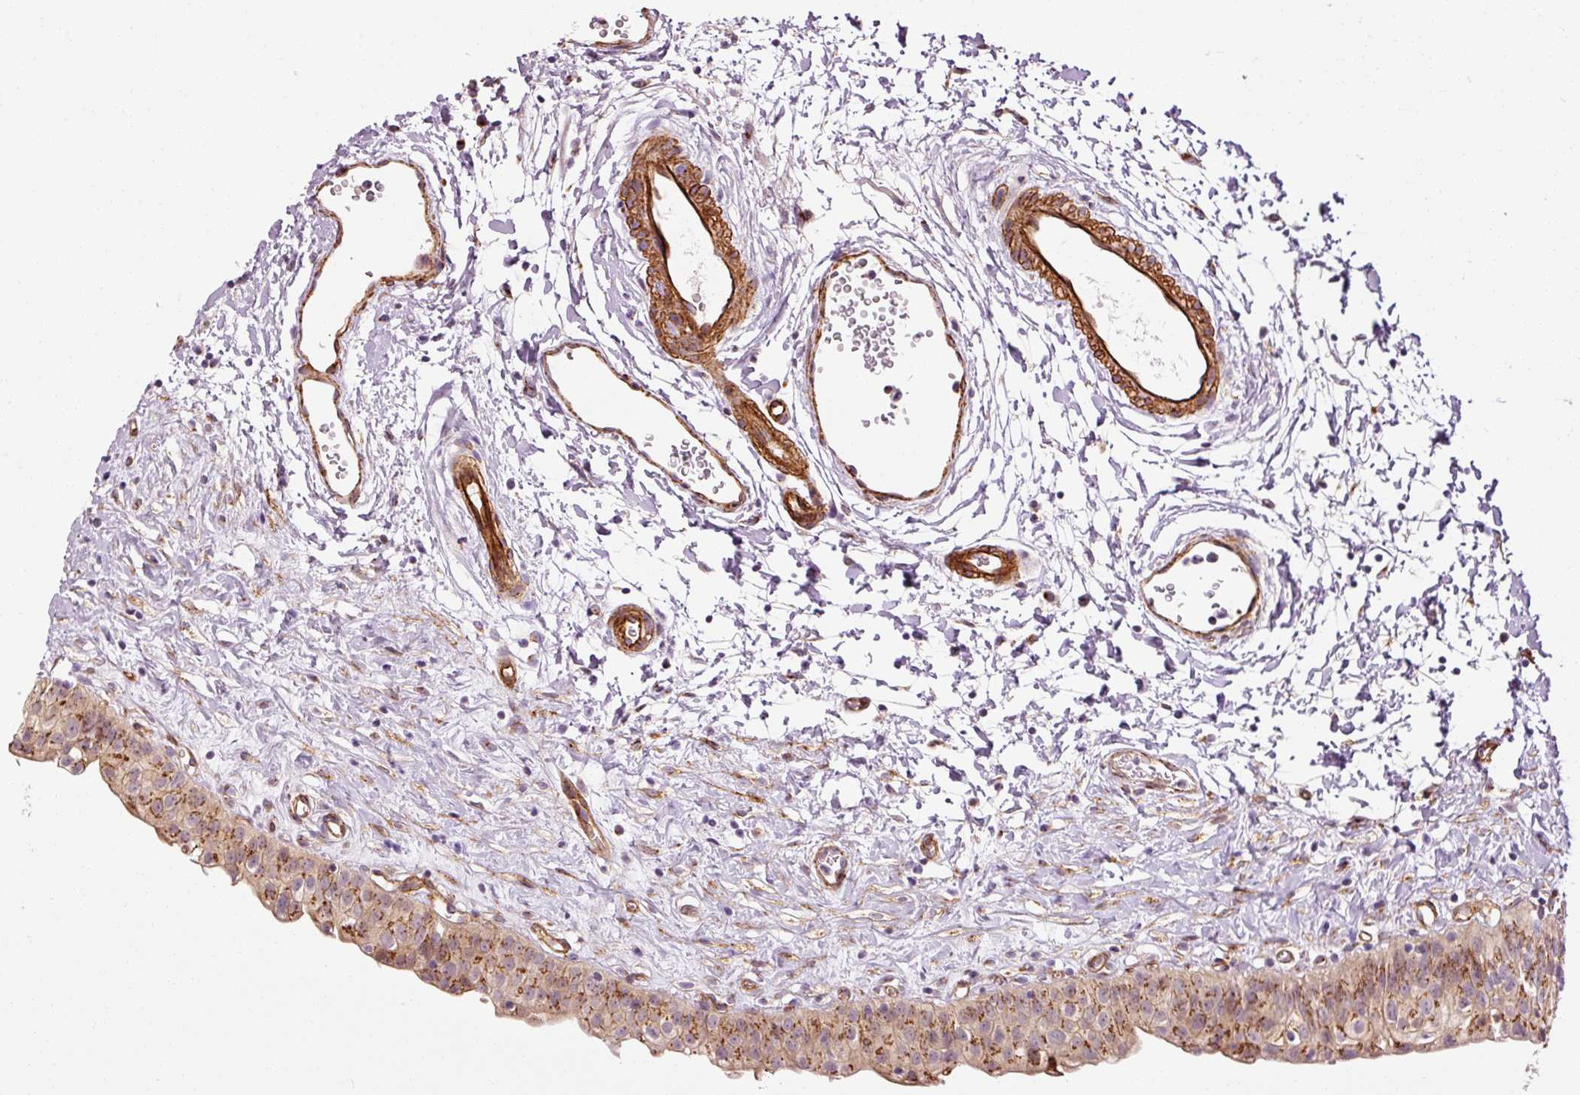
{"staining": {"intensity": "strong", "quantity": ">75%", "location": "cytoplasmic/membranous"}, "tissue": "urinary bladder", "cell_type": "Urothelial cells", "image_type": "normal", "snomed": [{"axis": "morphology", "description": "Normal tissue, NOS"}, {"axis": "topography", "description": "Urinary bladder"}], "caption": "Immunohistochemistry histopathology image of normal urinary bladder: urinary bladder stained using immunohistochemistry reveals high levels of strong protein expression localized specifically in the cytoplasmic/membranous of urothelial cells, appearing as a cytoplasmic/membranous brown color.", "gene": "LIMK2", "patient": {"sex": "male", "age": 51}}